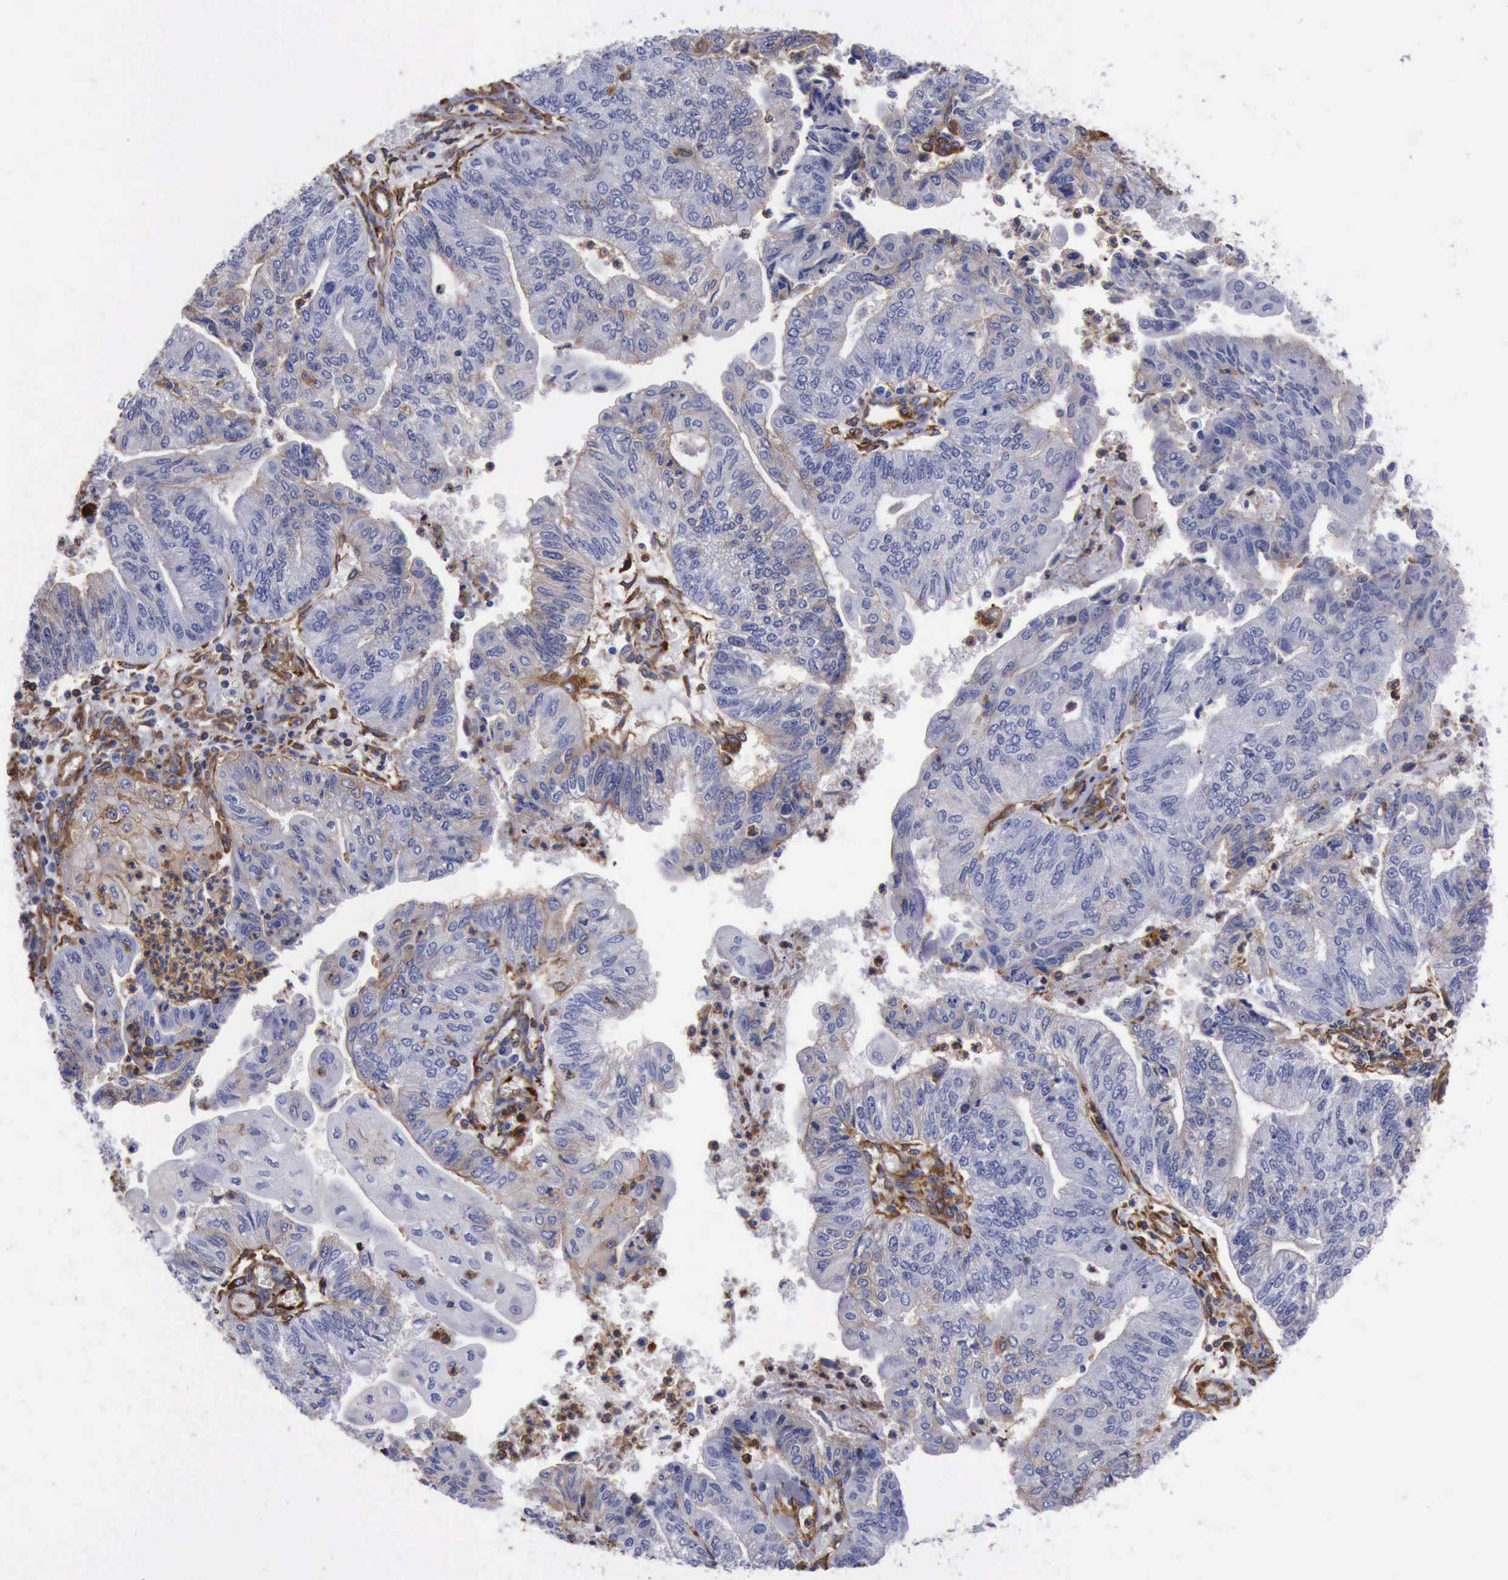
{"staining": {"intensity": "weak", "quantity": "<25%", "location": "cytoplasmic/membranous"}, "tissue": "endometrial cancer", "cell_type": "Tumor cells", "image_type": "cancer", "snomed": [{"axis": "morphology", "description": "Adenocarcinoma, NOS"}, {"axis": "topography", "description": "Endometrium"}], "caption": "Endometrial cancer was stained to show a protein in brown. There is no significant staining in tumor cells. The staining was performed using DAB (3,3'-diaminobenzidine) to visualize the protein expression in brown, while the nuclei were stained in blue with hematoxylin (Magnification: 20x).", "gene": "FLNA", "patient": {"sex": "female", "age": 59}}